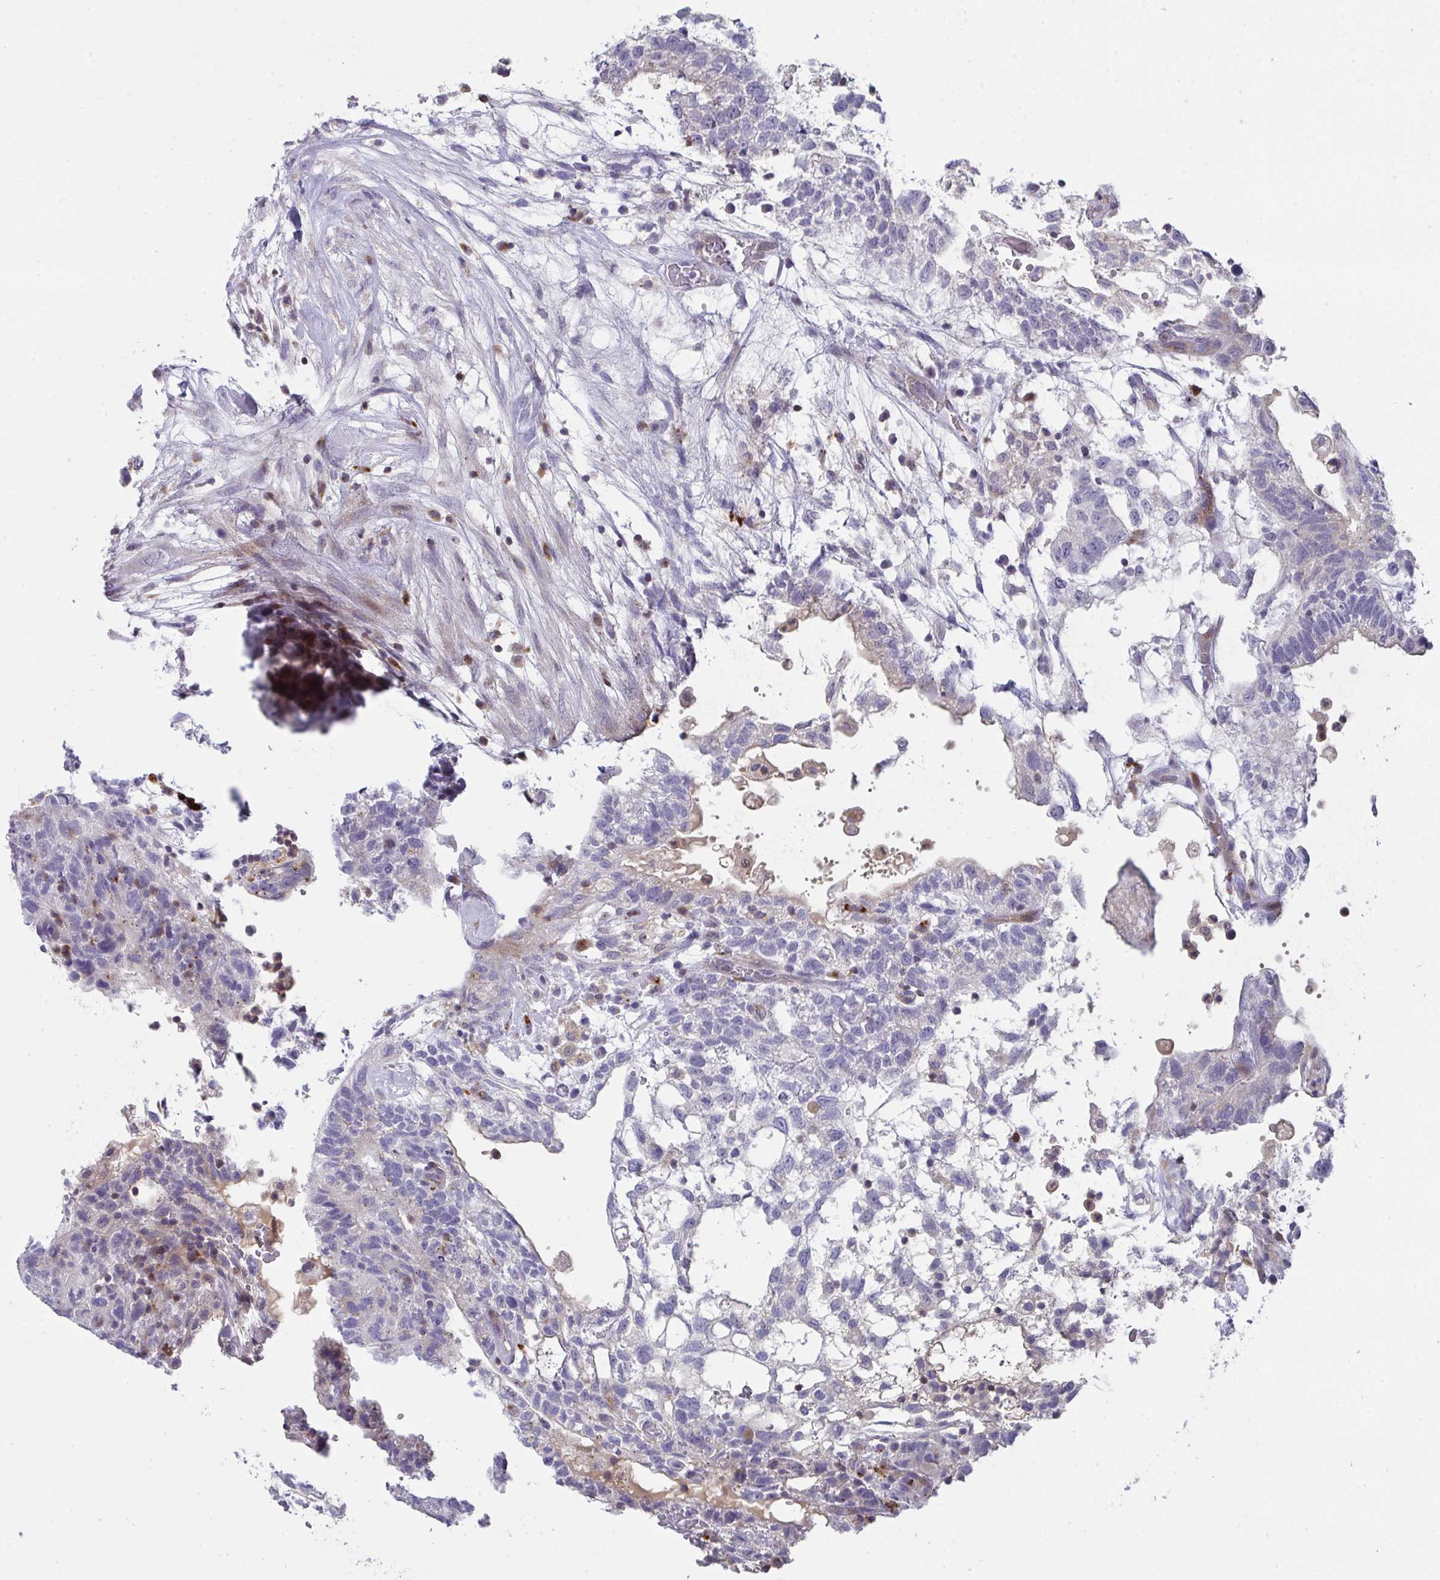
{"staining": {"intensity": "negative", "quantity": "none", "location": "none"}, "tissue": "testis cancer", "cell_type": "Tumor cells", "image_type": "cancer", "snomed": [{"axis": "morphology", "description": "Normal tissue, NOS"}, {"axis": "morphology", "description": "Carcinoma, Embryonal, NOS"}, {"axis": "topography", "description": "Testis"}], "caption": "Immunohistochemistry of human embryonal carcinoma (testis) shows no expression in tumor cells.", "gene": "AOC2", "patient": {"sex": "male", "age": 32}}